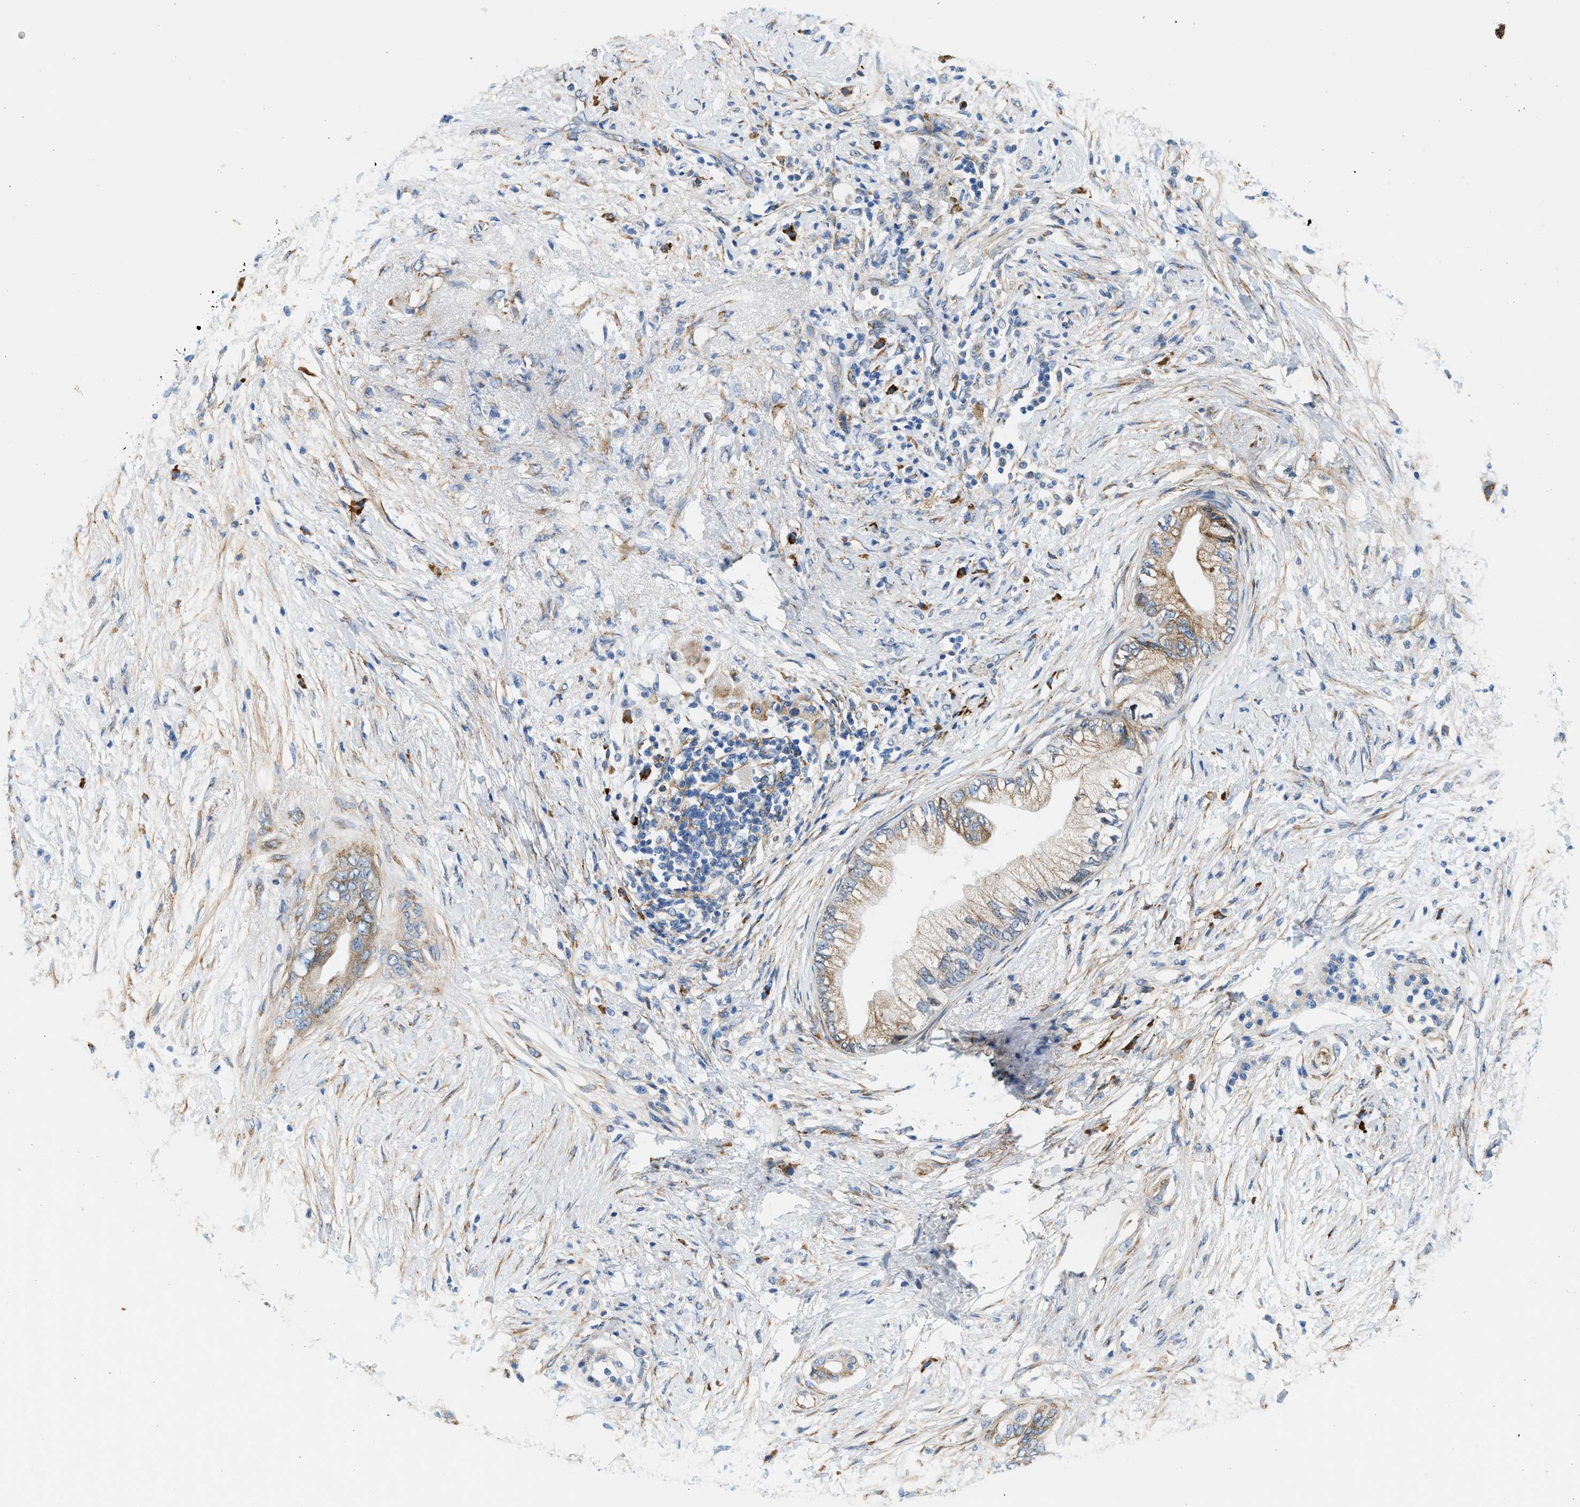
{"staining": {"intensity": "weak", "quantity": ">75%", "location": "cytoplasmic/membranous"}, "tissue": "pancreatic cancer", "cell_type": "Tumor cells", "image_type": "cancer", "snomed": [{"axis": "morphology", "description": "Normal tissue, NOS"}, {"axis": "morphology", "description": "Adenocarcinoma, NOS"}, {"axis": "topography", "description": "Pancreas"}, {"axis": "topography", "description": "Duodenum"}], "caption": "IHC image of neoplastic tissue: human adenocarcinoma (pancreatic) stained using IHC exhibits low levels of weak protein expression localized specifically in the cytoplasmic/membranous of tumor cells, appearing as a cytoplasmic/membranous brown color.", "gene": "CNTN6", "patient": {"sex": "female", "age": 60}}